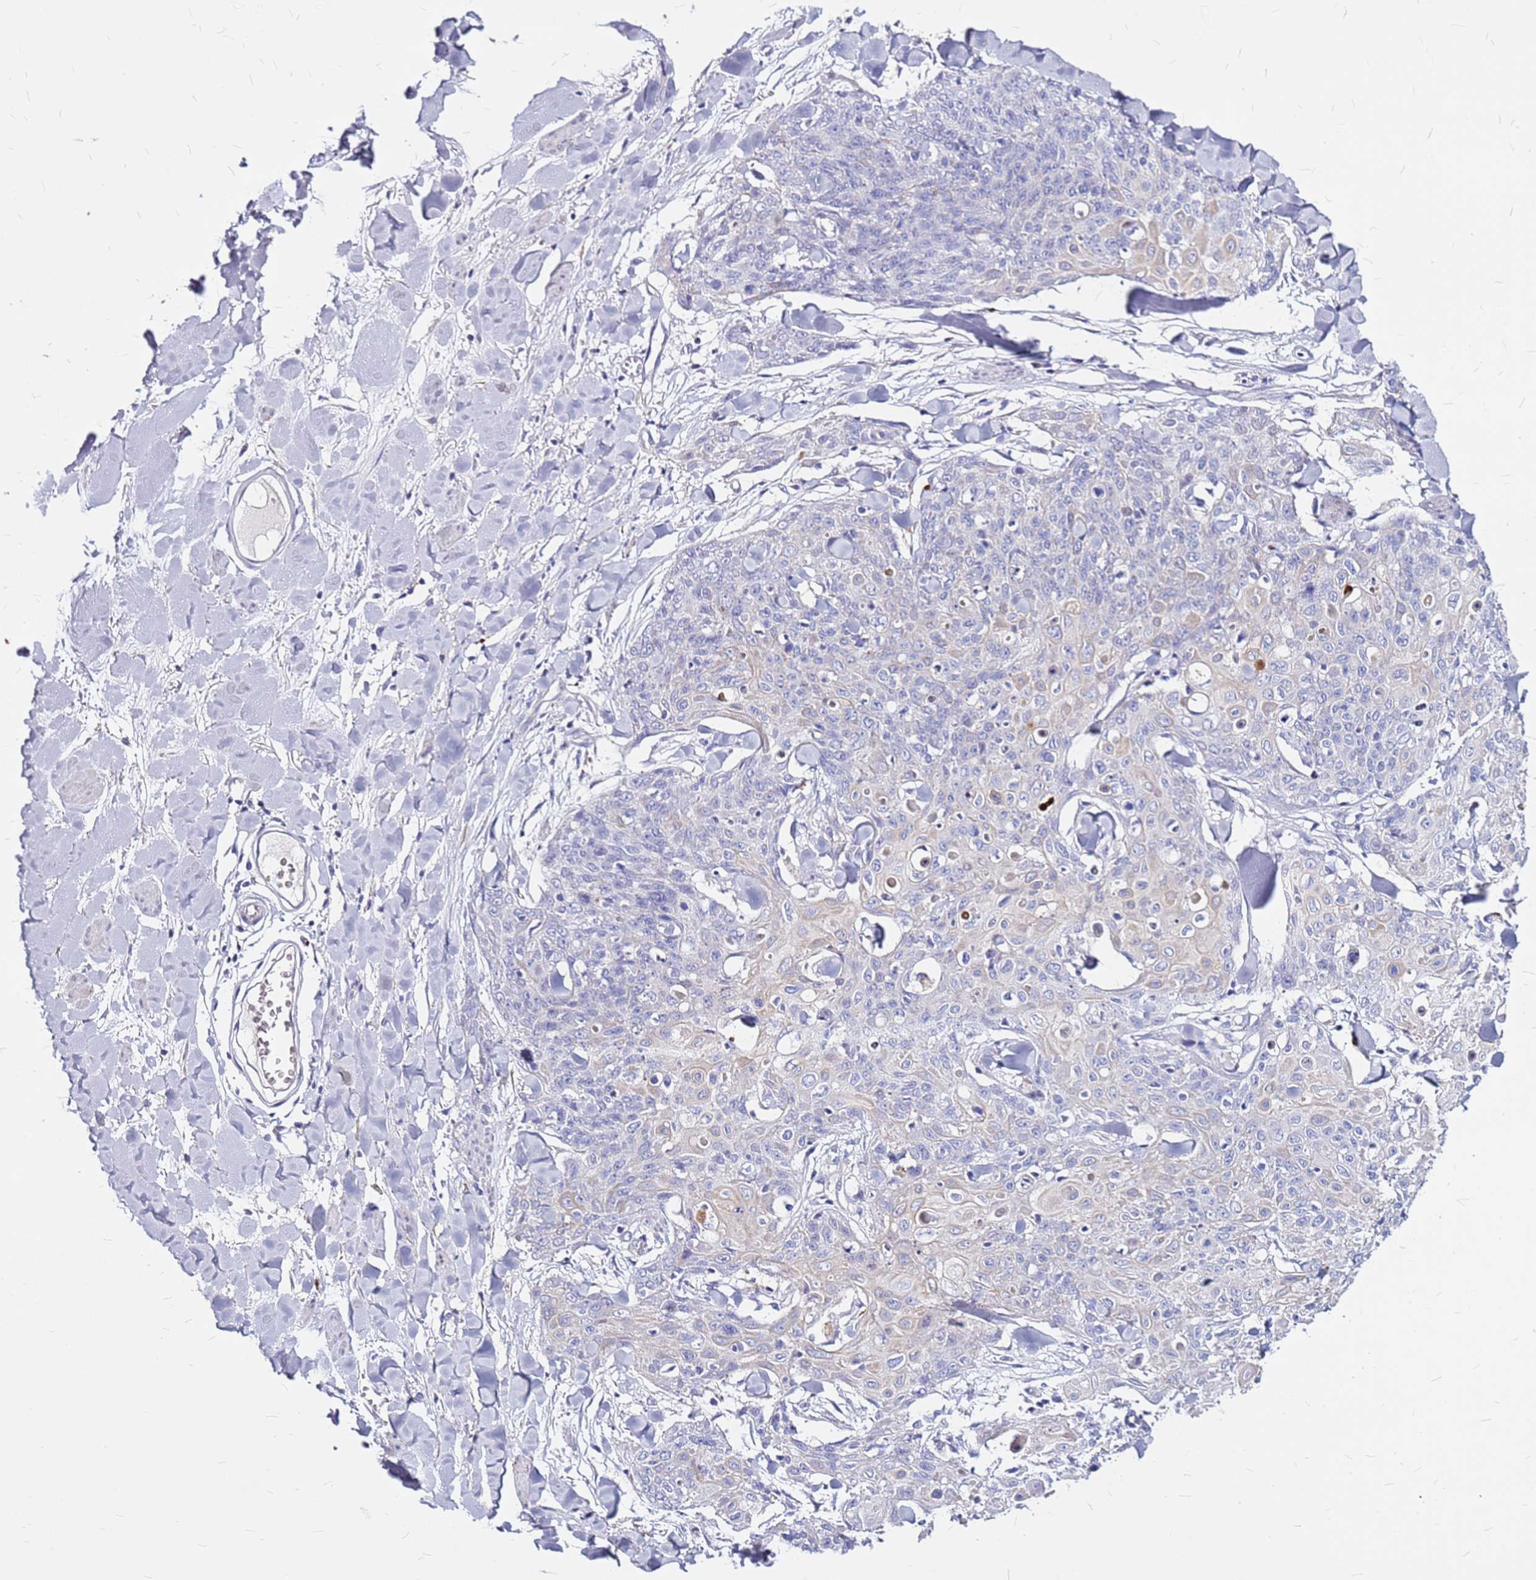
{"staining": {"intensity": "negative", "quantity": "none", "location": "none"}, "tissue": "skin cancer", "cell_type": "Tumor cells", "image_type": "cancer", "snomed": [{"axis": "morphology", "description": "Squamous cell carcinoma, NOS"}, {"axis": "topography", "description": "Skin"}, {"axis": "topography", "description": "Vulva"}], "caption": "Human squamous cell carcinoma (skin) stained for a protein using immunohistochemistry displays no staining in tumor cells.", "gene": "CASD1", "patient": {"sex": "female", "age": 85}}